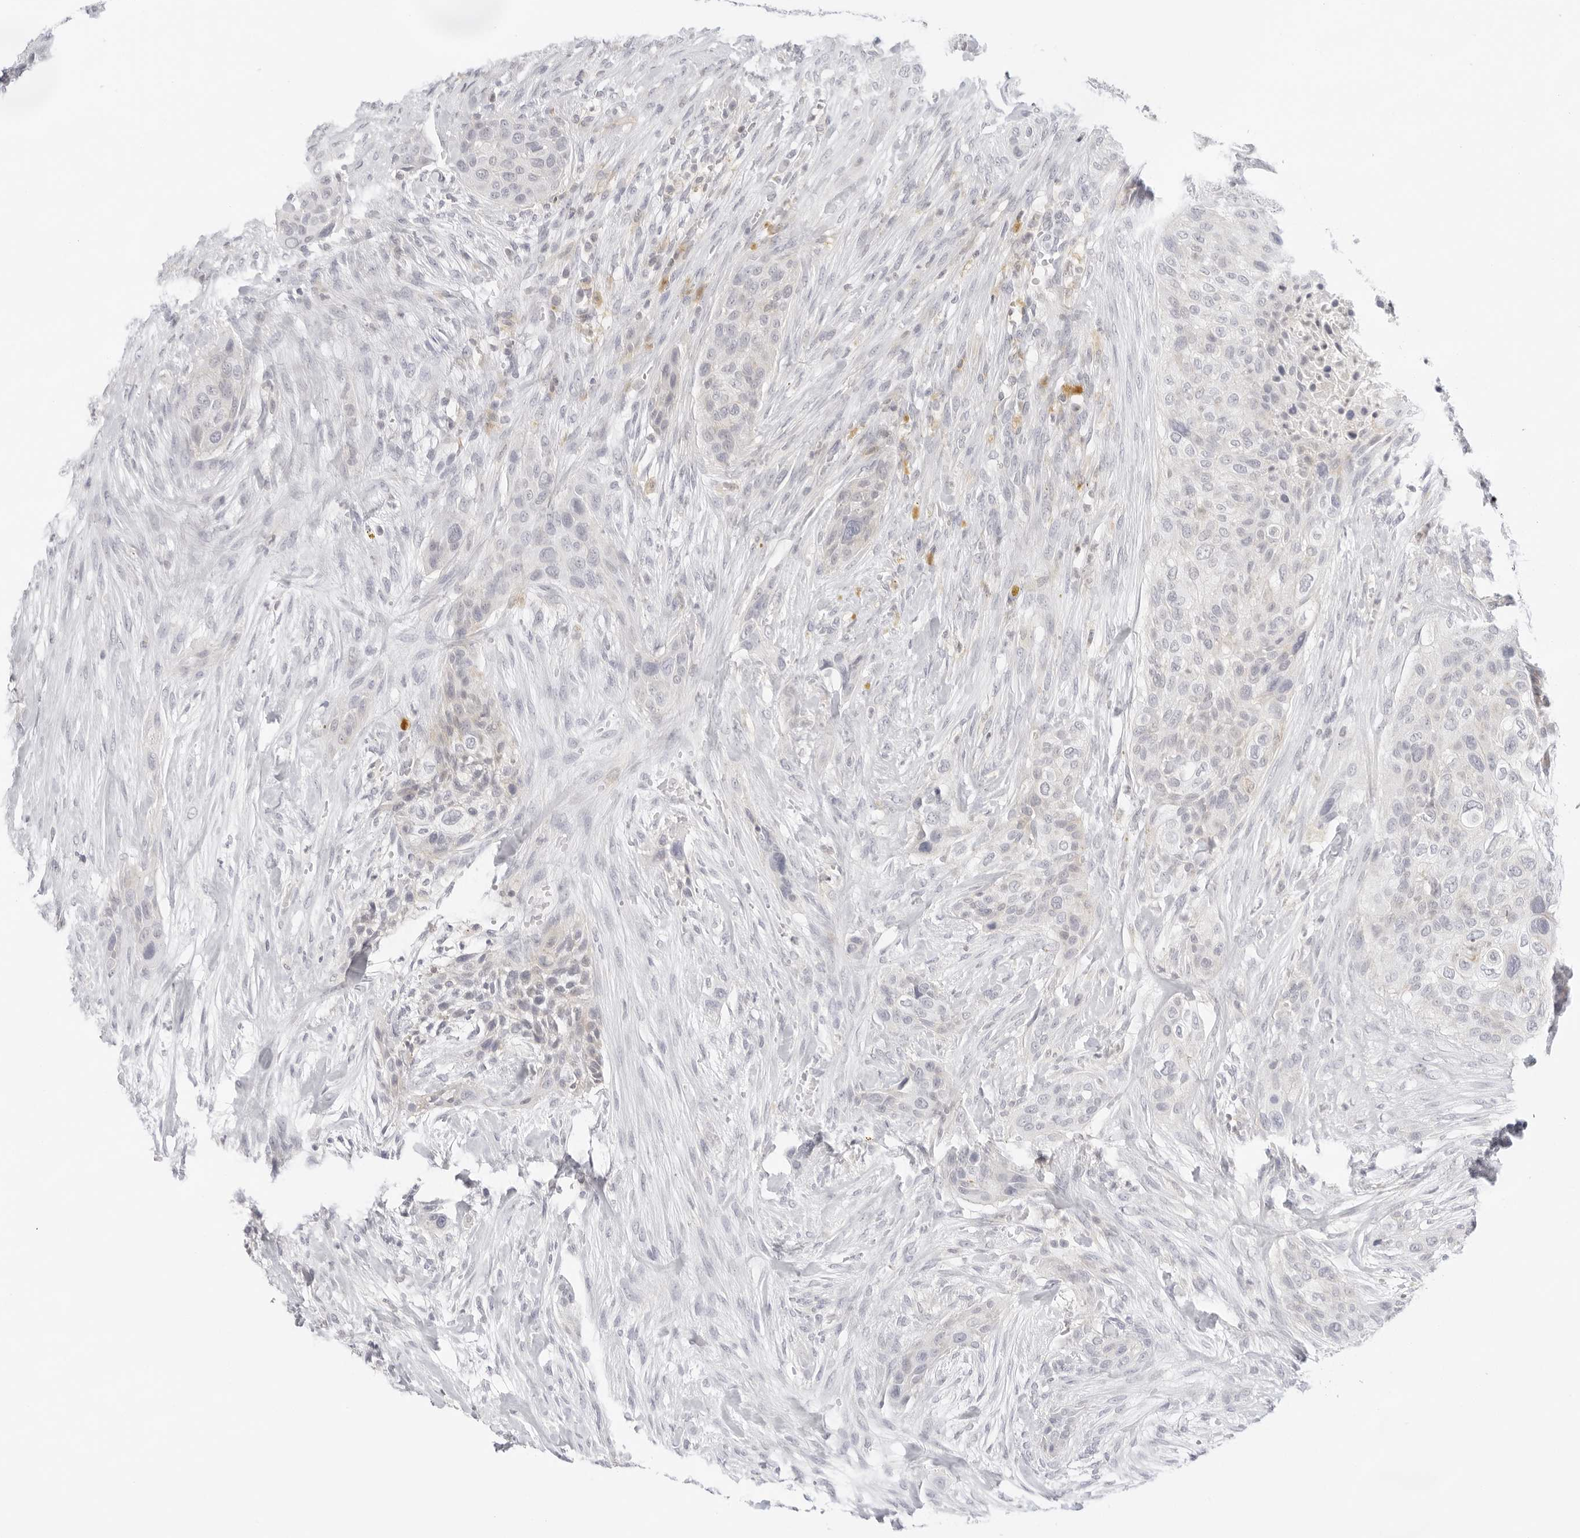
{"staining": {"intensity": "negative", "quantity": "none", "location": "none"}, "tissue": "urothelial cancer", "cell_type": "Tumor cells", "image_type": "cancer", "snomed": [{"axis": "morphology", "description": "Urothelial carcinoma, High grade"}, {"axis": "topography", "description": "Urinary bladder"}], "caption": "Human urothelial cancer stained for a protein using immunohistochemistry displays no positivity in tumor cells.", "gene": "TNFRSF14", "patient": {"sex": "male", "age": 35}}